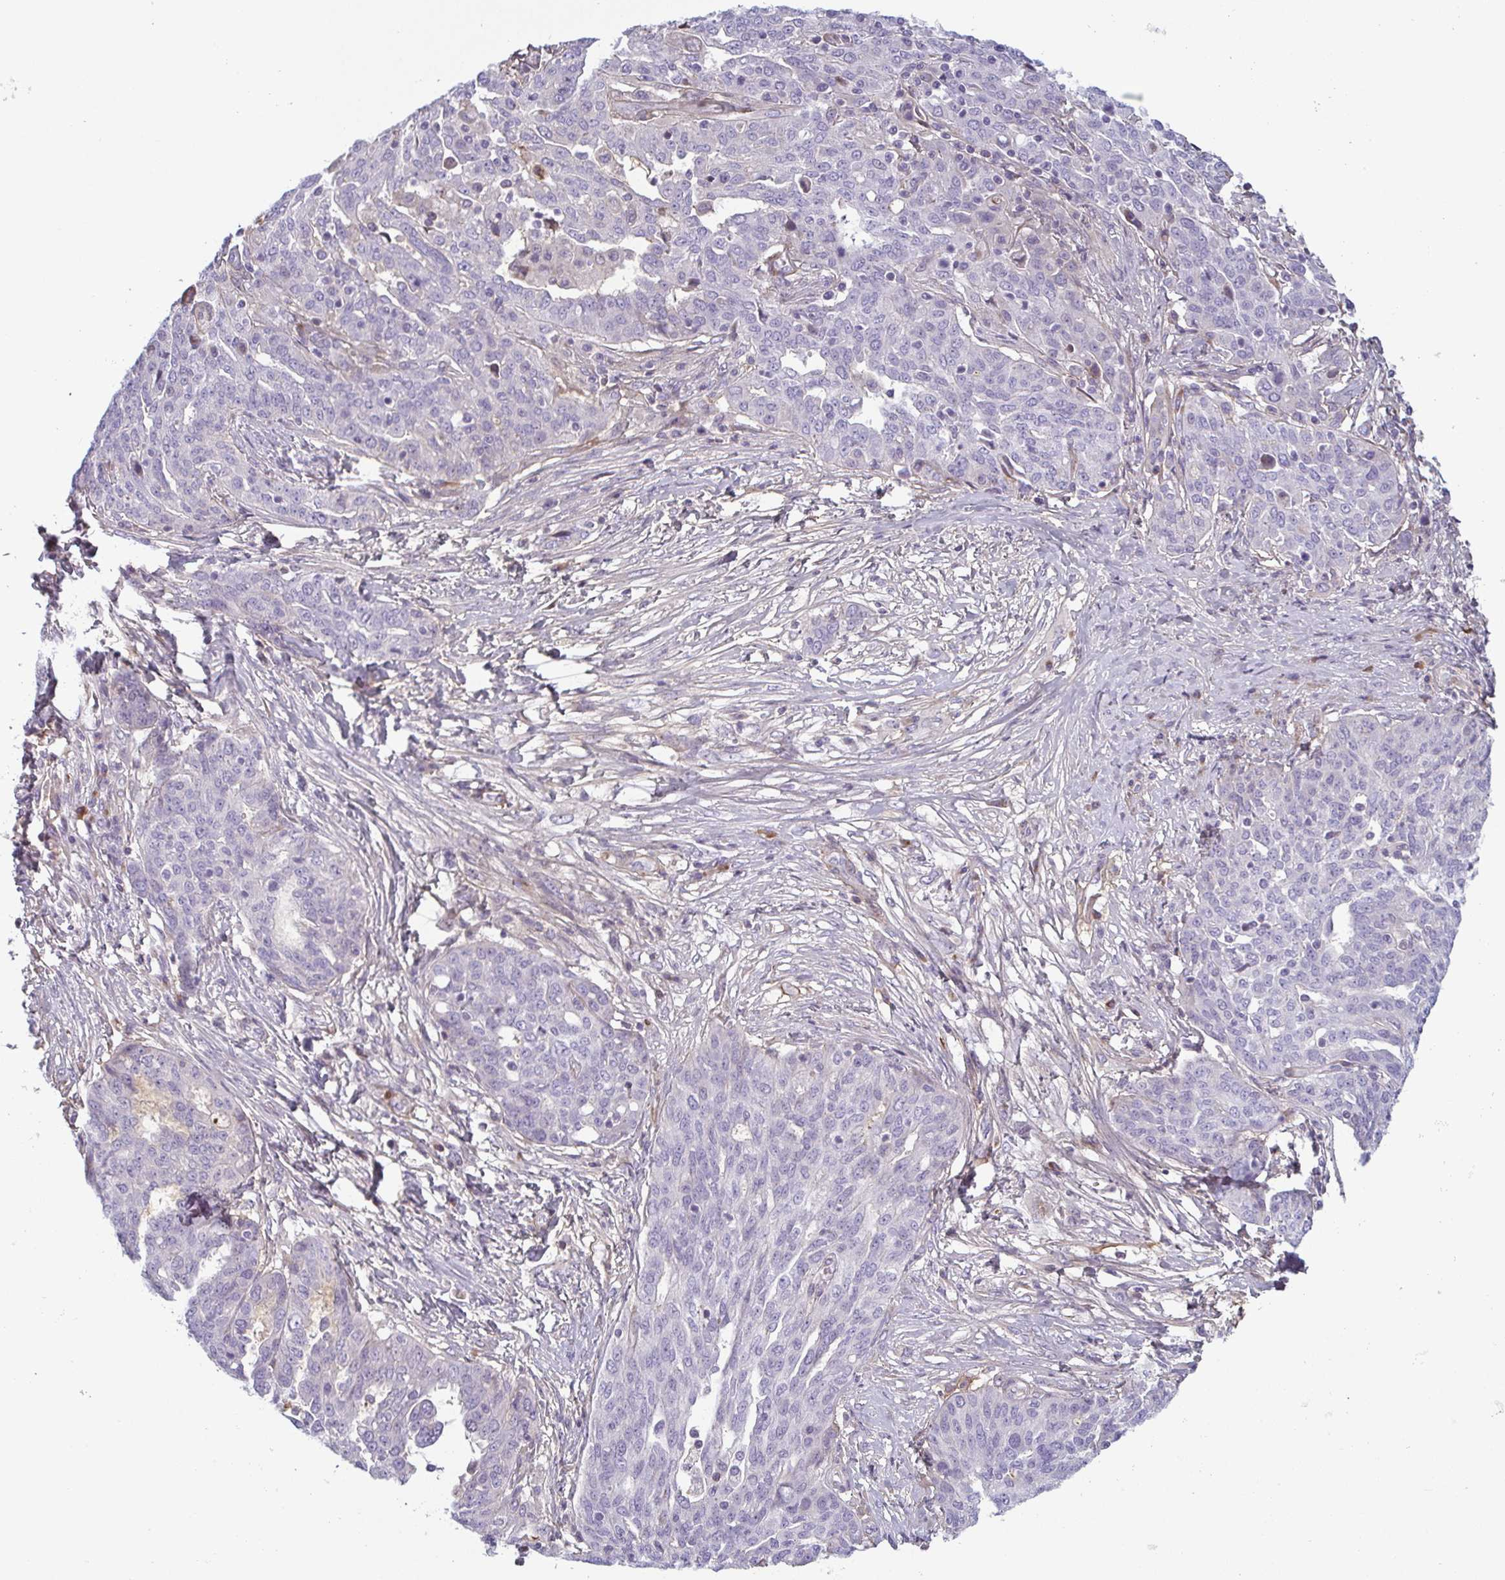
{"staining": {"intensity": "negative", "quantity": "none", "location": "none"}, "tissue": "ovarian cancer", "cell_type": "Tumor cells", "image_type": "cancer", "snomed": [{"axis": "morphology", "description": "Cystadenocarcinoma, serous, NOS"}, {"axis": "topography", "description": "Ovary"}], "caption": "IHC photomicrograph of neoplastic tissue: human ovarian serous cystadenocarcinoma stained with DAB (3,3'-diaminobenzidine) demonstrates no significant protein expression in tumor cells. (Stains: DAB (3,3'-diaminobenzidine) immunohistochemistry with hematoxylin counter stain, Microscopy: brightfield microscopy at high magnification).", "gene": "ECM1", "patient": {"sex": "female", "age": 67}}